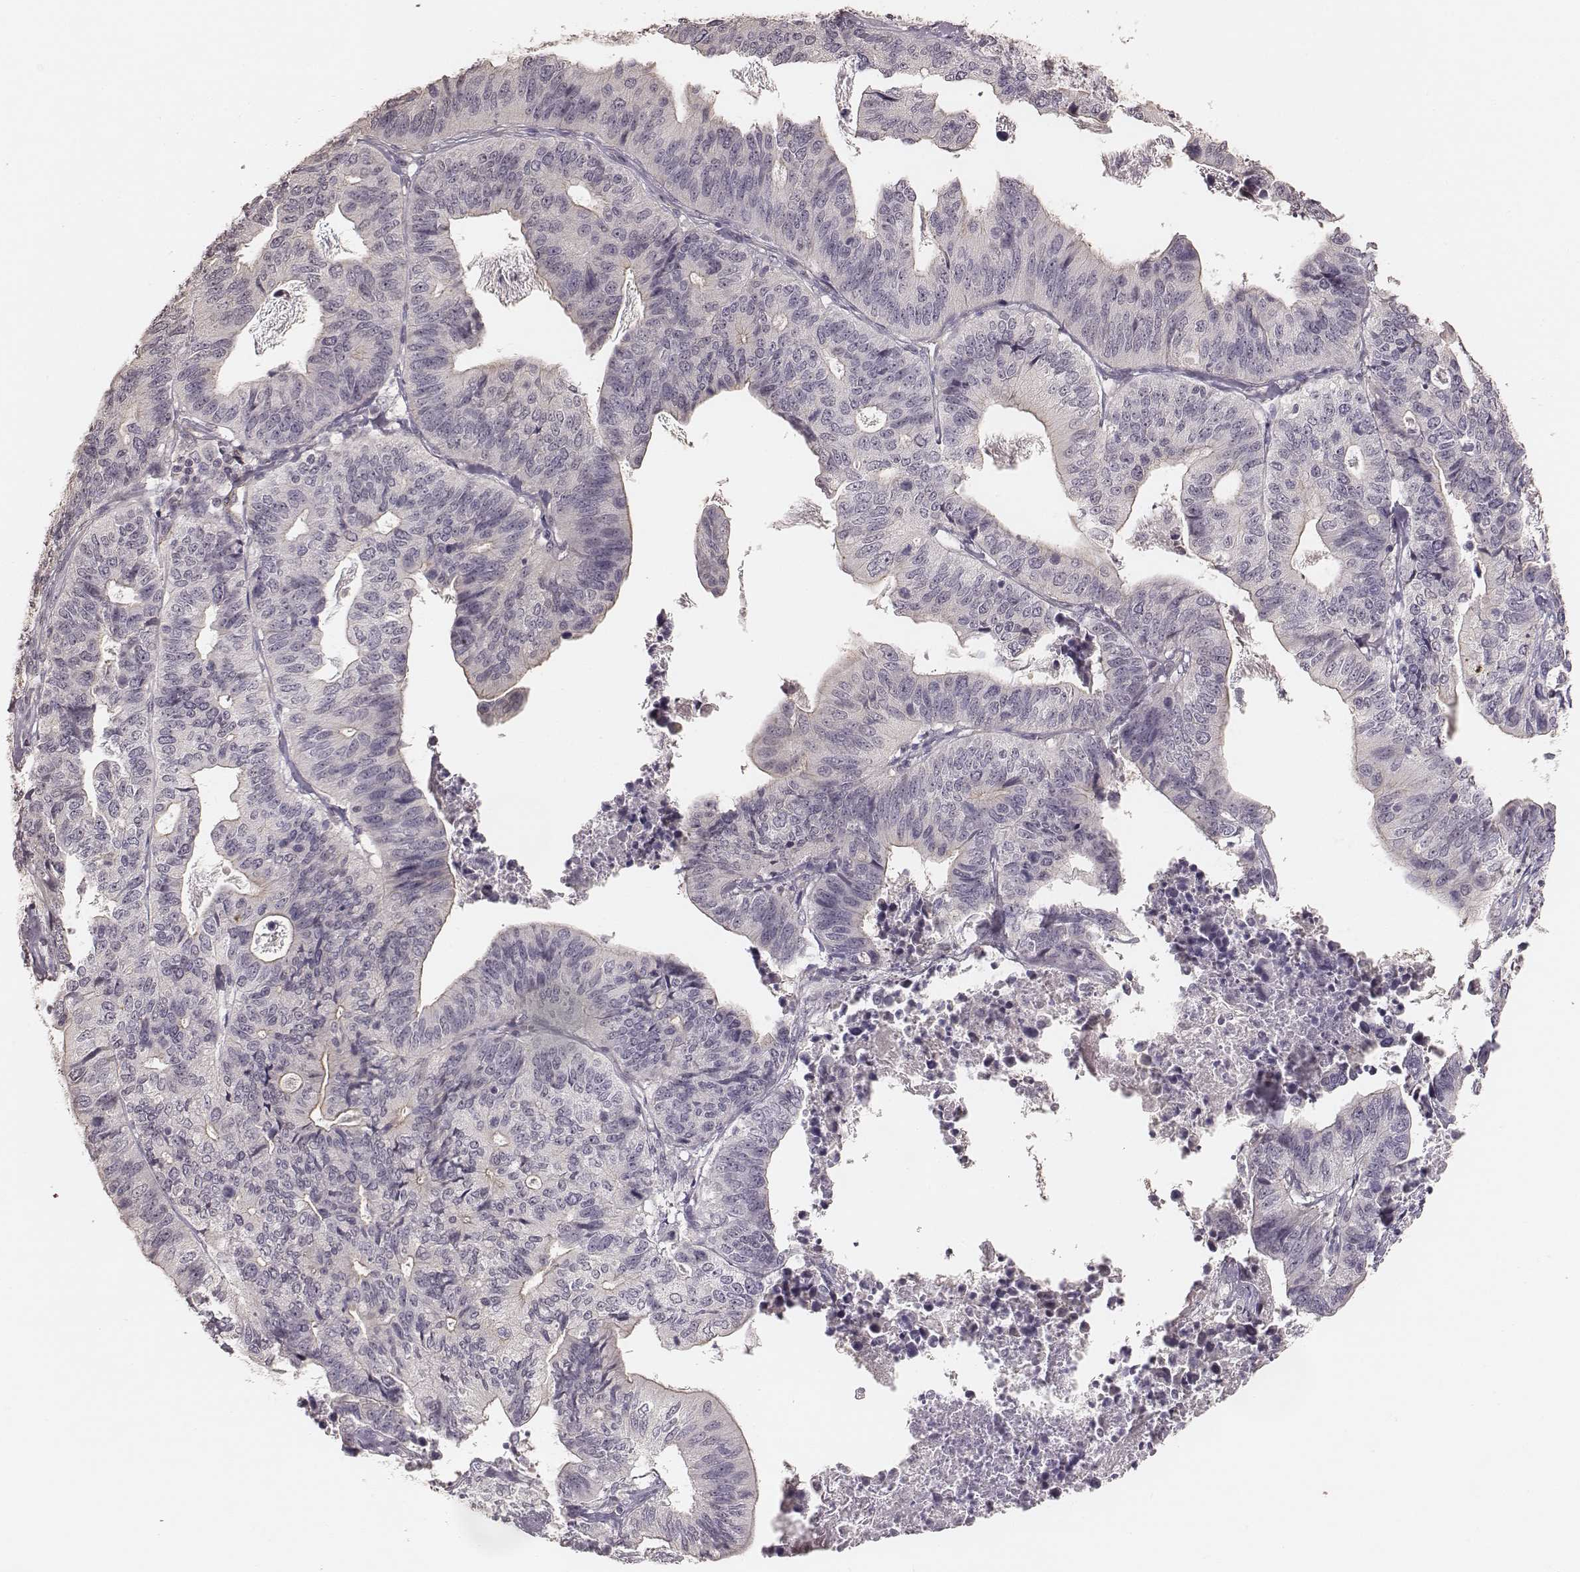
{"staining": {"intensity": "negative", "quantity": "none", "location": "none"}, "tissue": "stomach cancer", "cell_type": "Tumor cells", "image_type": "cancer", "snomed": [{"axis": "morphology", "description": "Adenocarcinoma, NOS"}, {"axis": "topography", "description": "Stomach, upper"}], "caption": "The histopathology image displays no significant positivity in tumor cells of stomach adenocarcinoma.", "gene": "LY6K", "patient": {"sex": "female", "age": 67}}